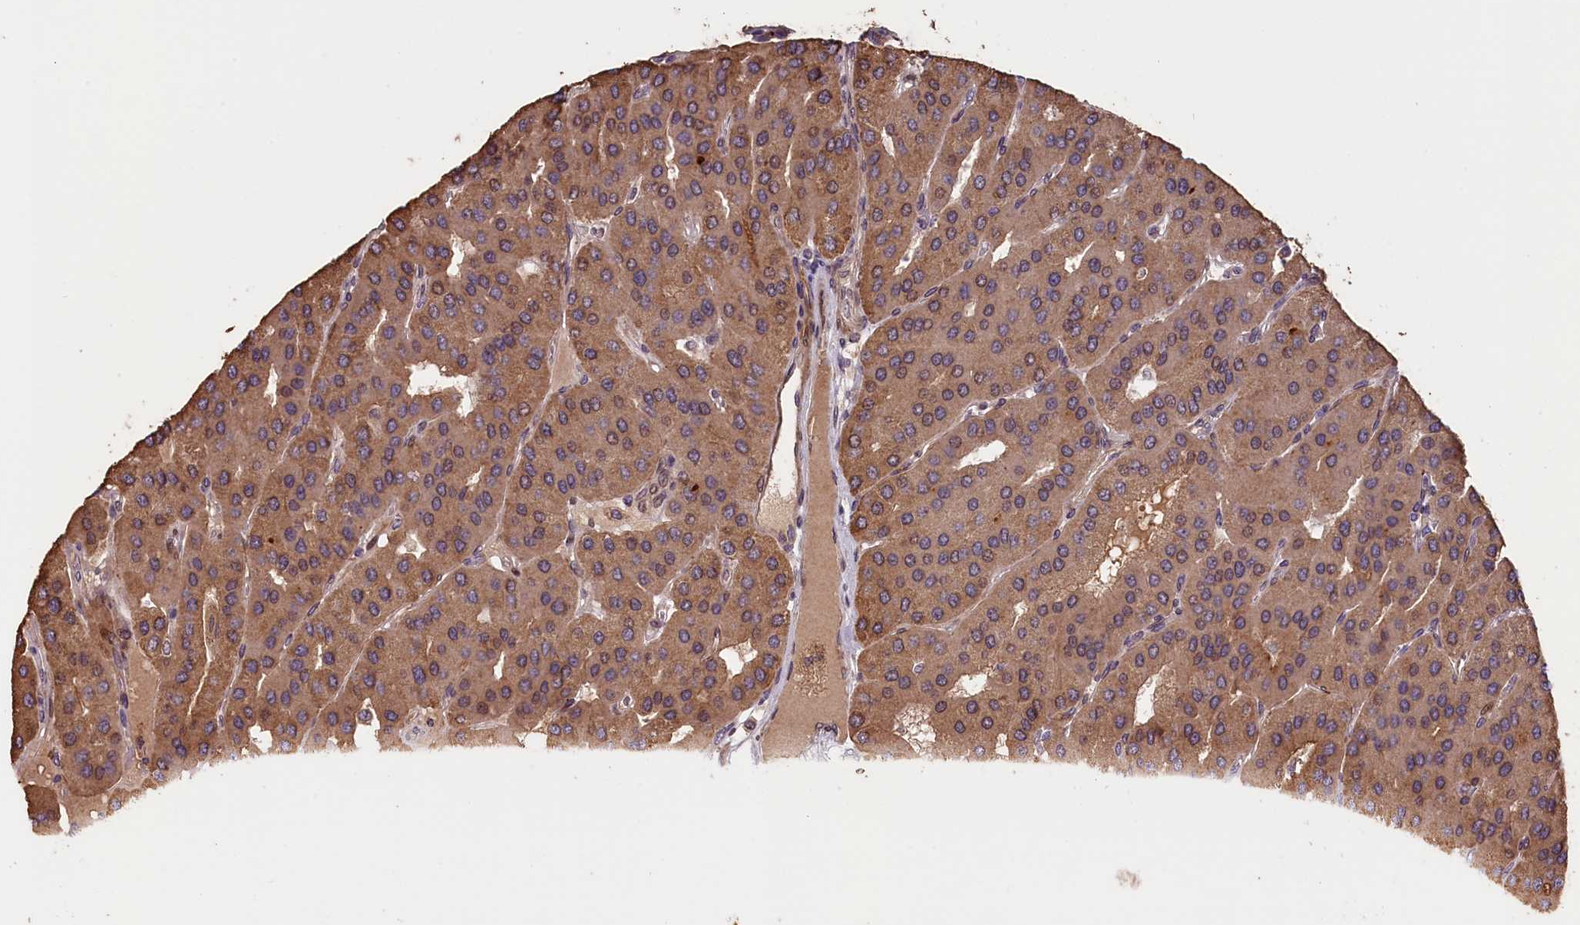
{"staining": {"intensity": "moderate", "quantity": ">75%", "location": "cytoplasmic/membranous"}, "tissue": "parathyroid gland", "cell_type": "Glandular cells", "image_type": "normal", "snomed": [{"axis": "morphology", "description": "Normal tissue, NOS"}, {"axis": "morphology", "description": "Adenoma, NOS"}, {"axis": "topography", "description": "Parathyroid gland"}], "caption": "Parathyroid gland stained with immunohistochemistry (IHC) shows moderate cytoplasmic/membranous positivity in about >75% of glandular cells.", "gene": "DNAJB9", "patient": {"sex": "female", "age": 86}}